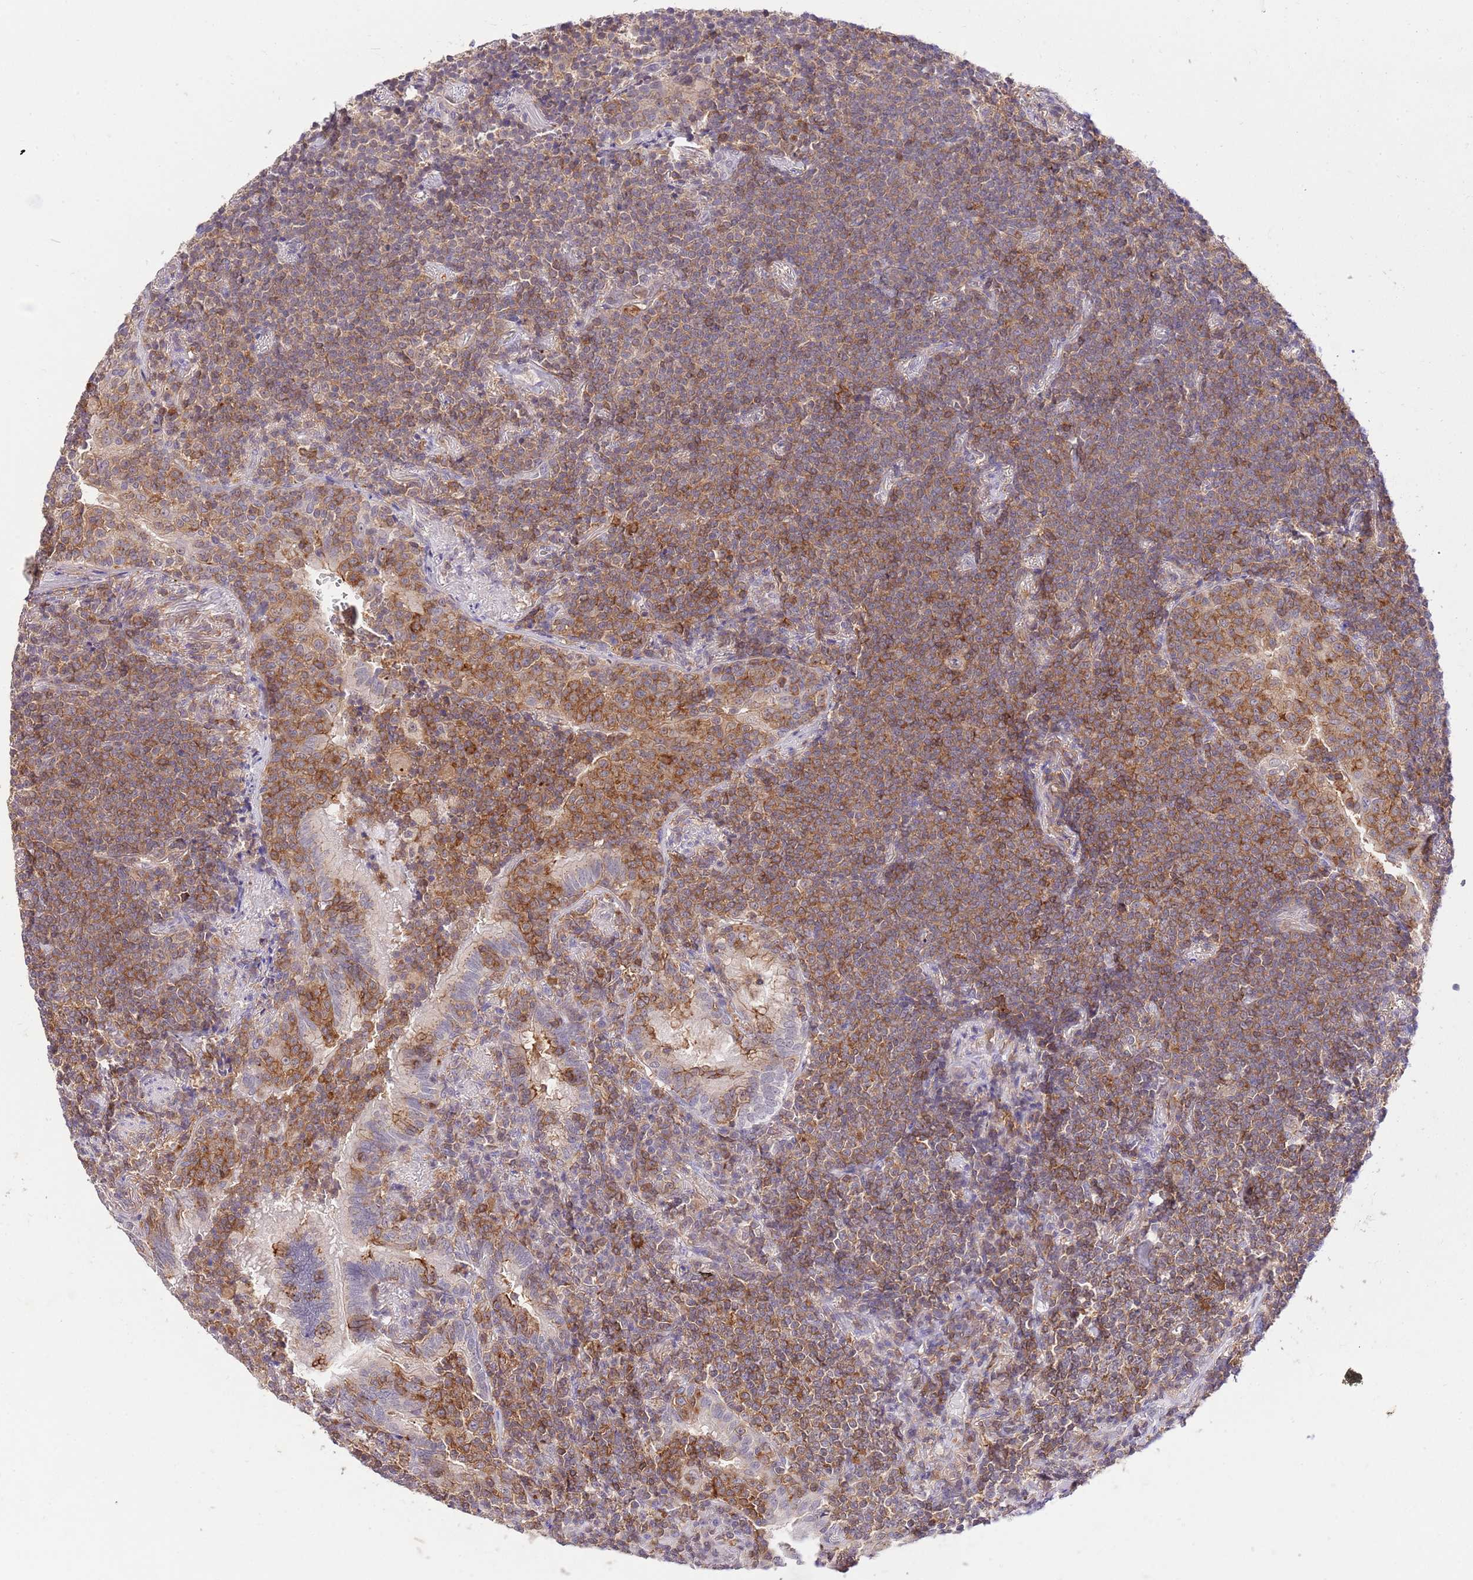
{"staining": {"intensity": "moderate", "quantity": ">75%", "location": "cytoplasmic/membranous"}, "tissue": "lymphoma", "cell_type": "Tumor cells", "image_type": "cancer", "snomed": [{"axis": "morphology", "description": "Malignant lymphoma, non-Hodgkin's type, Low grade"}, {"axis": "topography", "description": "Lung"}], "caption": "Lymphoma tissue reveals moderate cytoplasmic/membranous staining in about >75% of tumor cells", "gene": "EFHD1", "patient": {"sex": "female", "age": 71}}